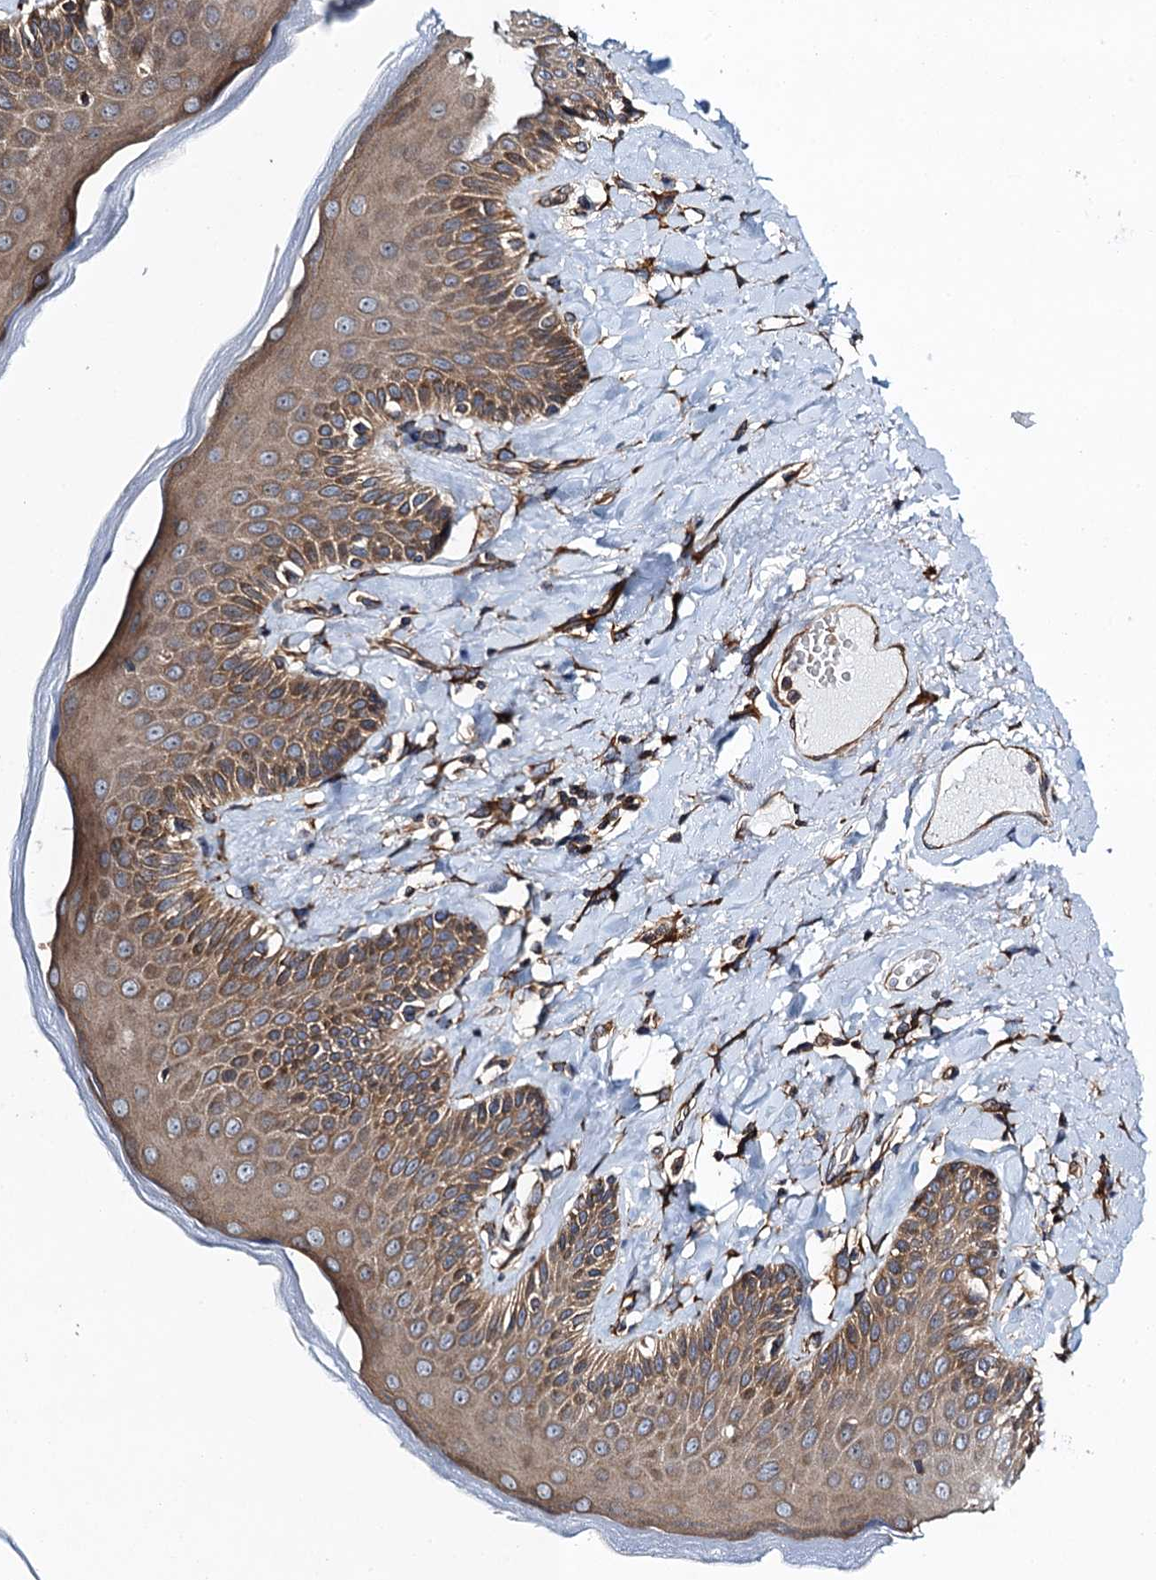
{"staining": {"intensity": "moderate", "quantity": ">75%", "location": "cytoplasmic/membranous"}, "tissue": "skin", "cell_type": "Epidermal cells", "image_type": "normal", "snomed": [{"axis": "morphology", "description": "Normal tissue, NOS"}, {"axis": "topography", "description": "Anal"}], "caption": "This histopathology image displays normal skin stained with immunohistochemistry to label a protein in brown. The cytoplasmic/membranous of epidermal cells show moderate positivity for the protein. Nuclei are counter-stained blue.", "gene": "MDM1", "patient": {"sex": "male", "age": 69}}